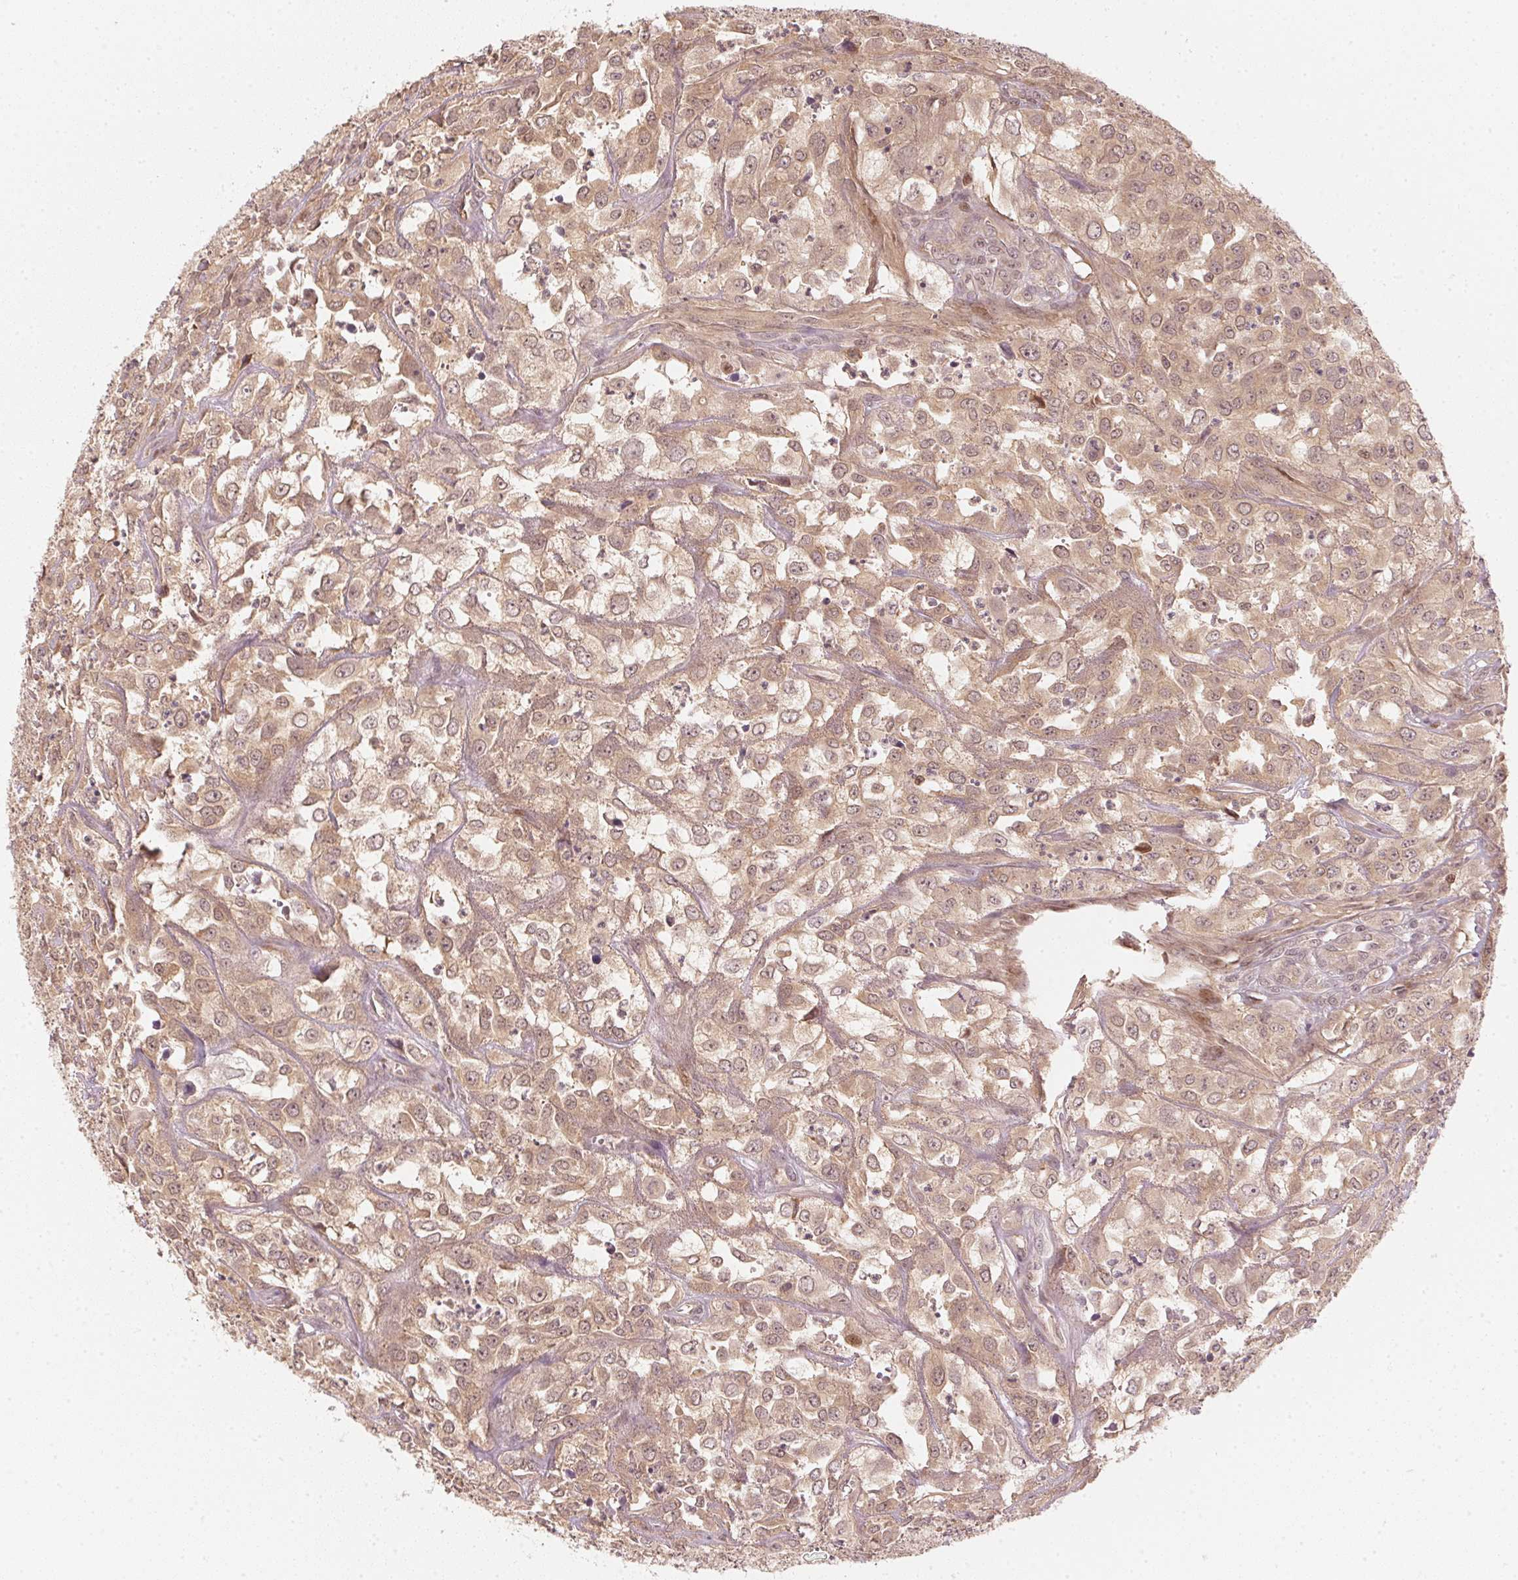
{"staining": {"intensity": "moderate", "quantity": ">75%", "location": "cytoplasmic/membranous,nuclear"}, "tissue": "urothelial cancer", "cell_type": "Tumor cells", "image_type": "cancer", "snomed": [{"axis": "morphology", "description": "Urothelial carcinoma, High grade"}, {"axis": "topography", "description": "Urinary bladder"}], "caption": "Brown immunohistochemical staining in human urothelial cancer shows moderate cytoplasmic/membranous and nuclear positivity in approximately >75% of tumor cells.", "gene": "UBE2L3", "patient": {"sex": "male", "age": 67}}